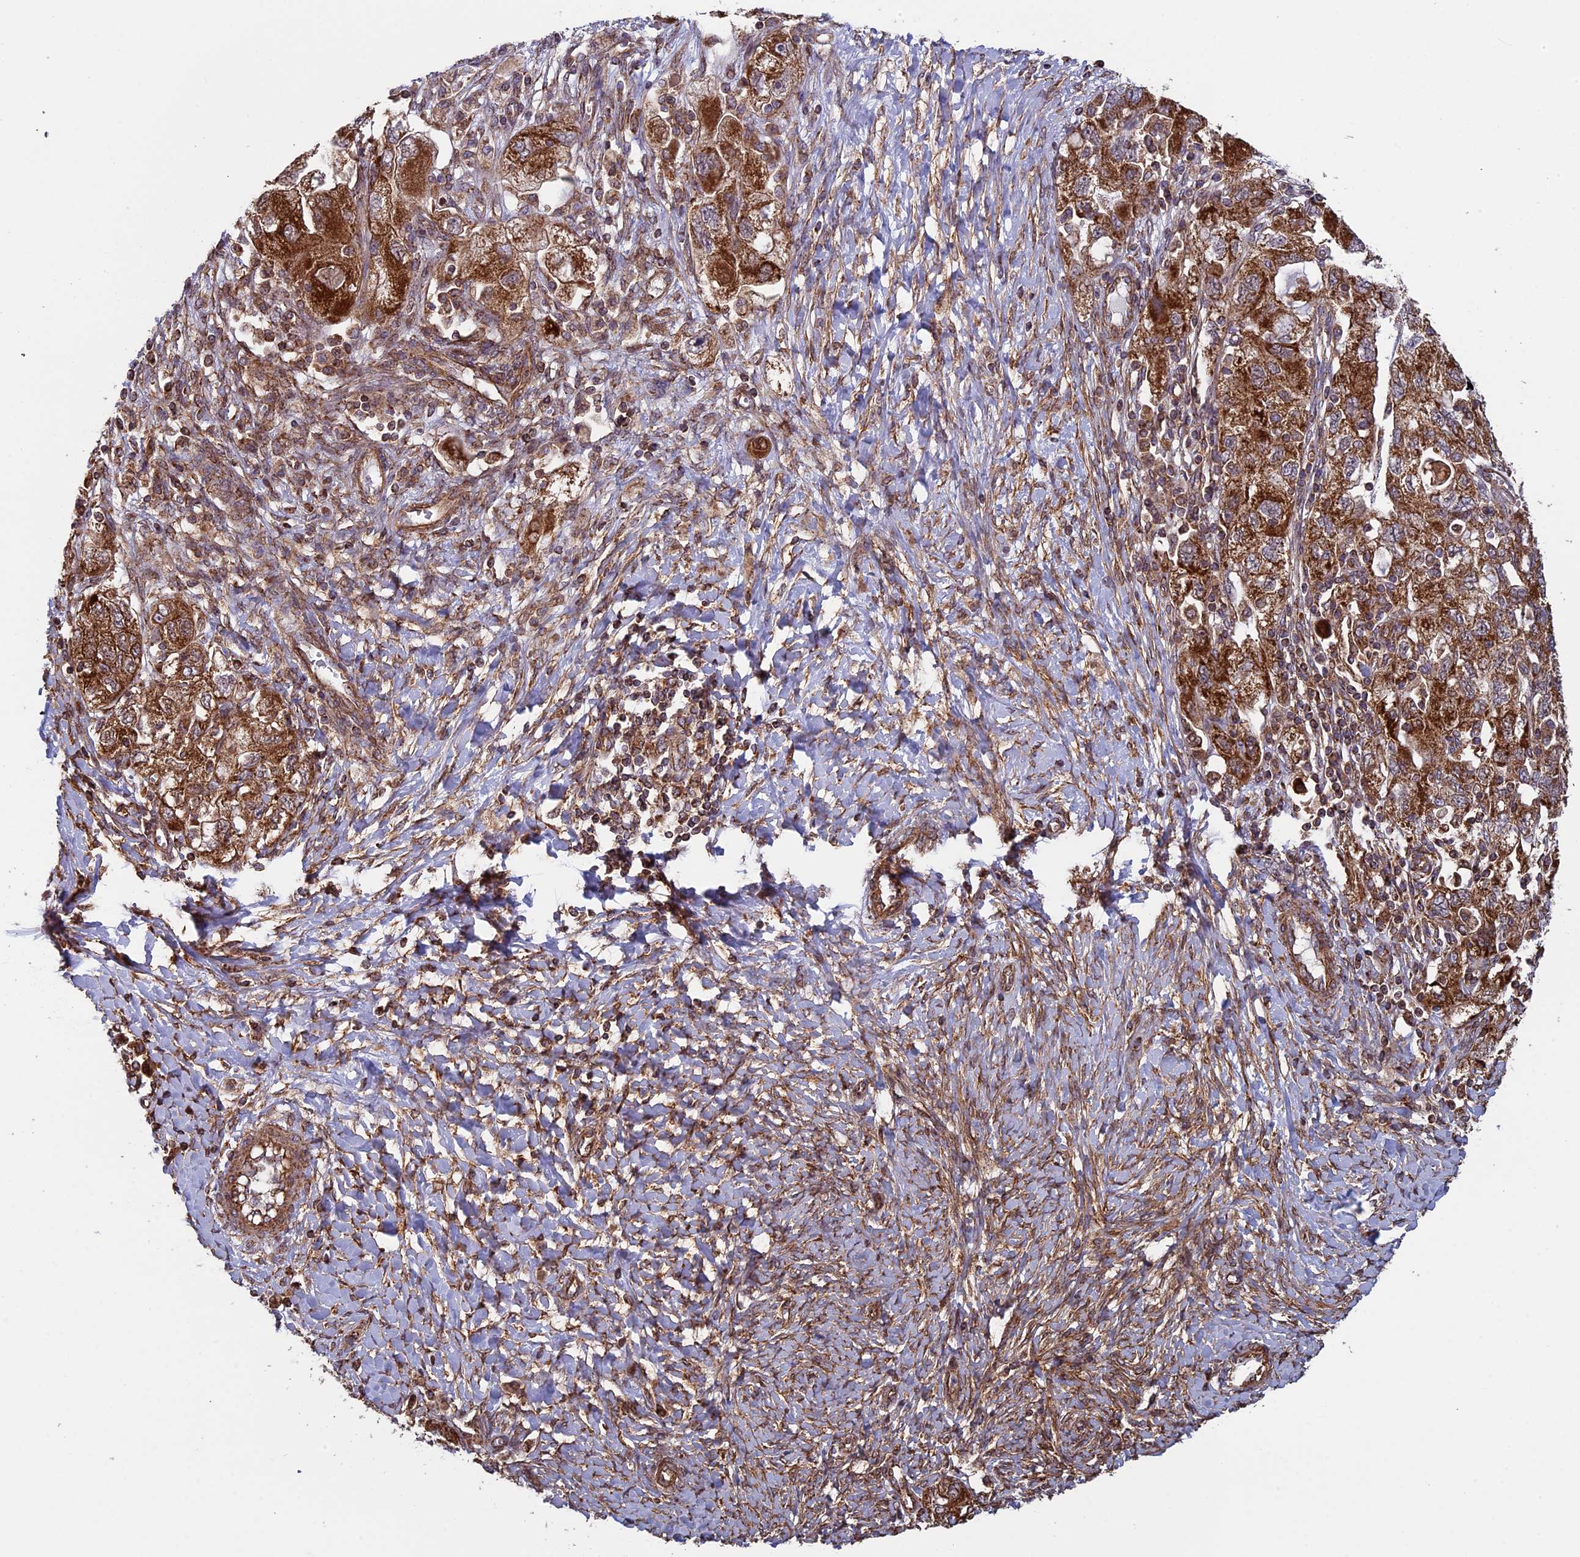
{"staining": {"intensity": "strong", "quantity": ">75%", "location": "cytoplasmic/membranous"}, "tissue": "ovarian cancer", "cell_type": "Tumor cells", "image_type": "cancer", "snomed": [{"axis": "morphology", "description": "Carcinoma, NOS"}, {"axis": "morphology", "description": "Cystadenocarcinoma, serous, NOS"}, {"axis": "topography", "description": "Ovary"}], "caption": "There is high levels of strong cytoplasmic/membranous staining in tumor cells of ovarian cancer, as demonstrated by immunohistochemical staining (brown color).", "gene": "CCDC8", "patient": {"sex": "female", "age": 69}}